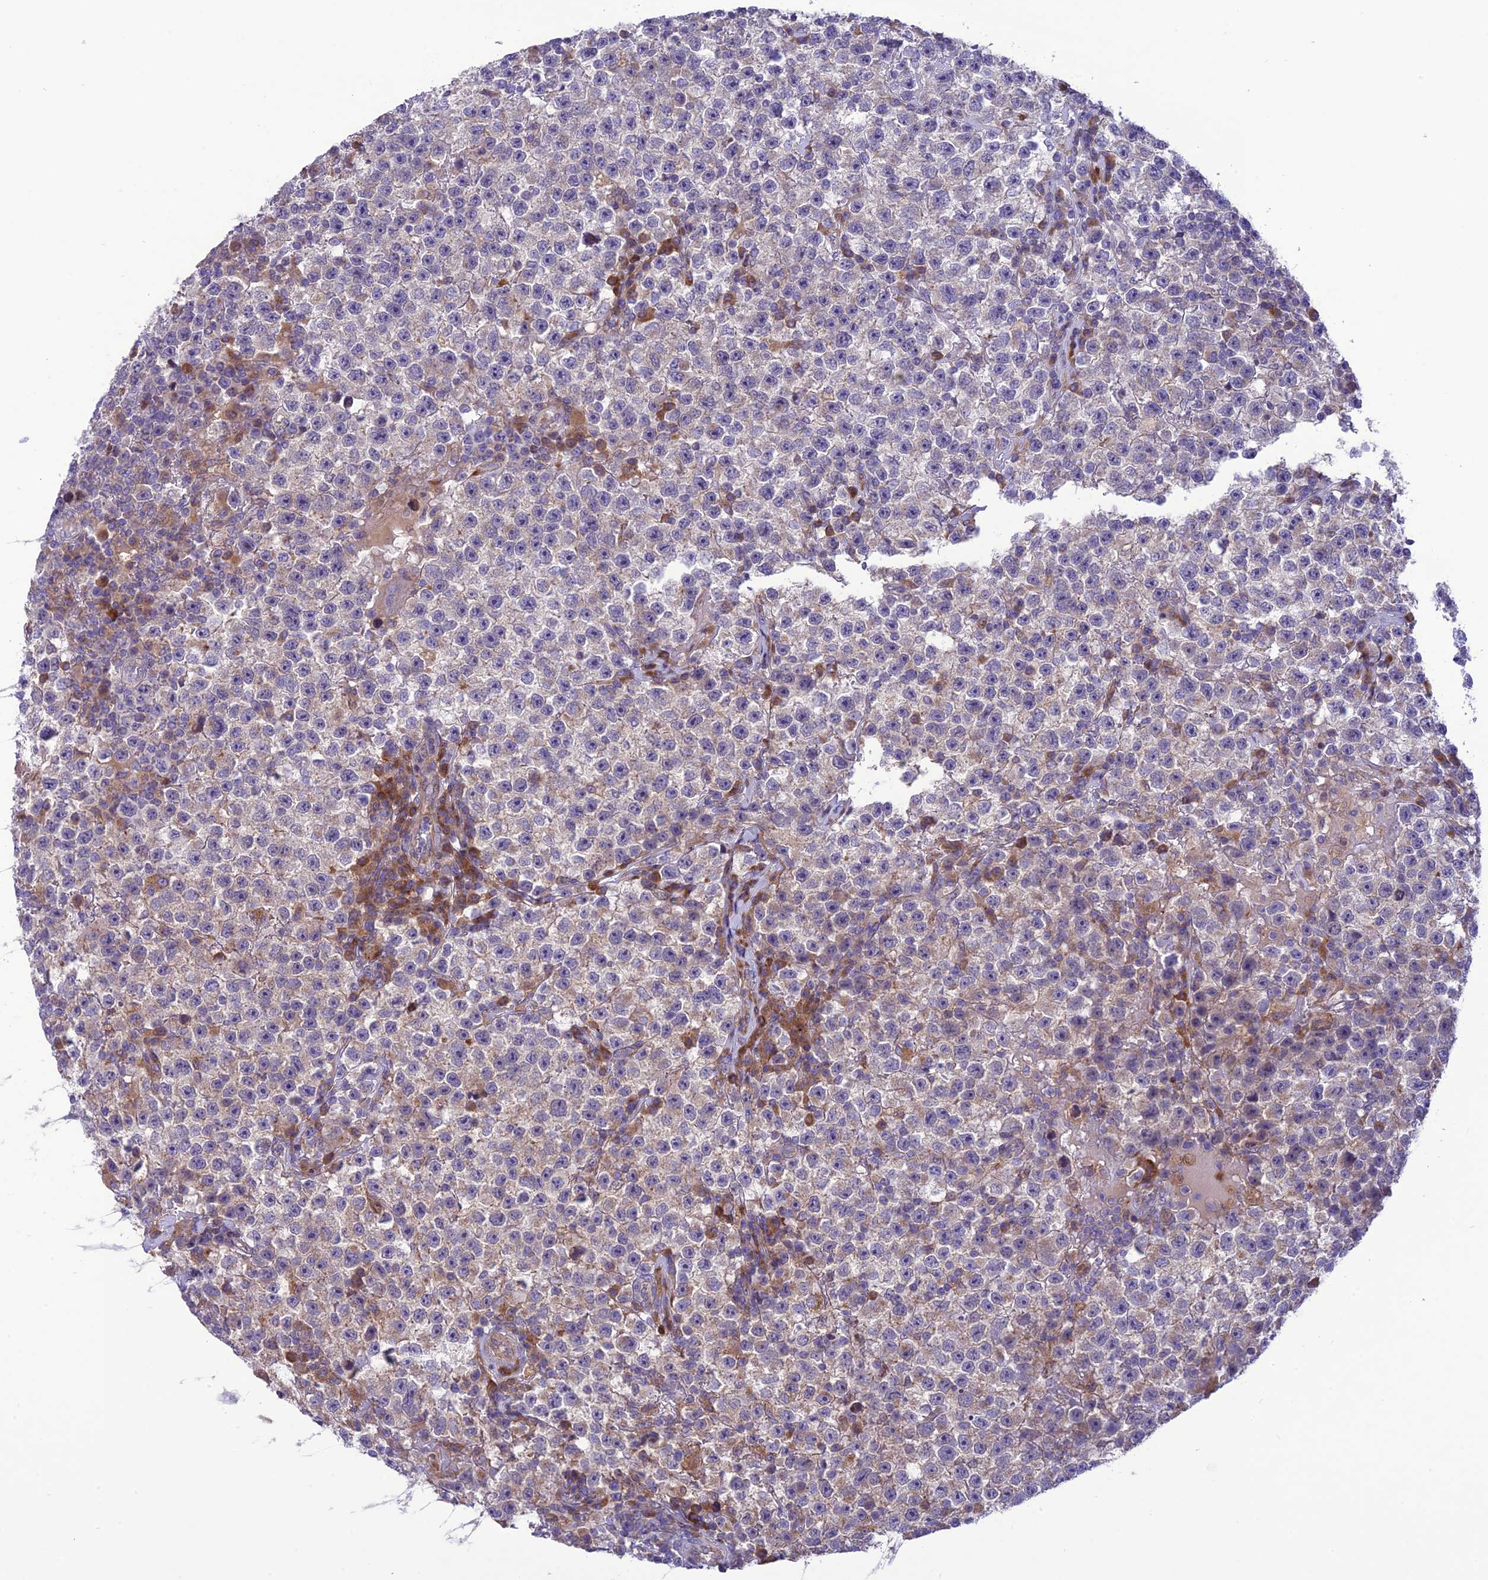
{"staining": {"intensity": "weak", "quantity": "<25%", "location": "cytoplasmic/membranous"}, "tissue": "testis cancer", "cell_type": "Tumor cells", "image_type": "cancer", "snomed": [{"axis": "morphology", "description": "Seminoma, NOS"}, {"axis": "topography", "description": "Testis"}], "caption": "IHC image of testis cancer stained for a protein (brown), which displays no expression in tumor cells. (DAB IHC, high magnification).", "gene": "JMY", "patient": {"sex": "male", "age": 22}}